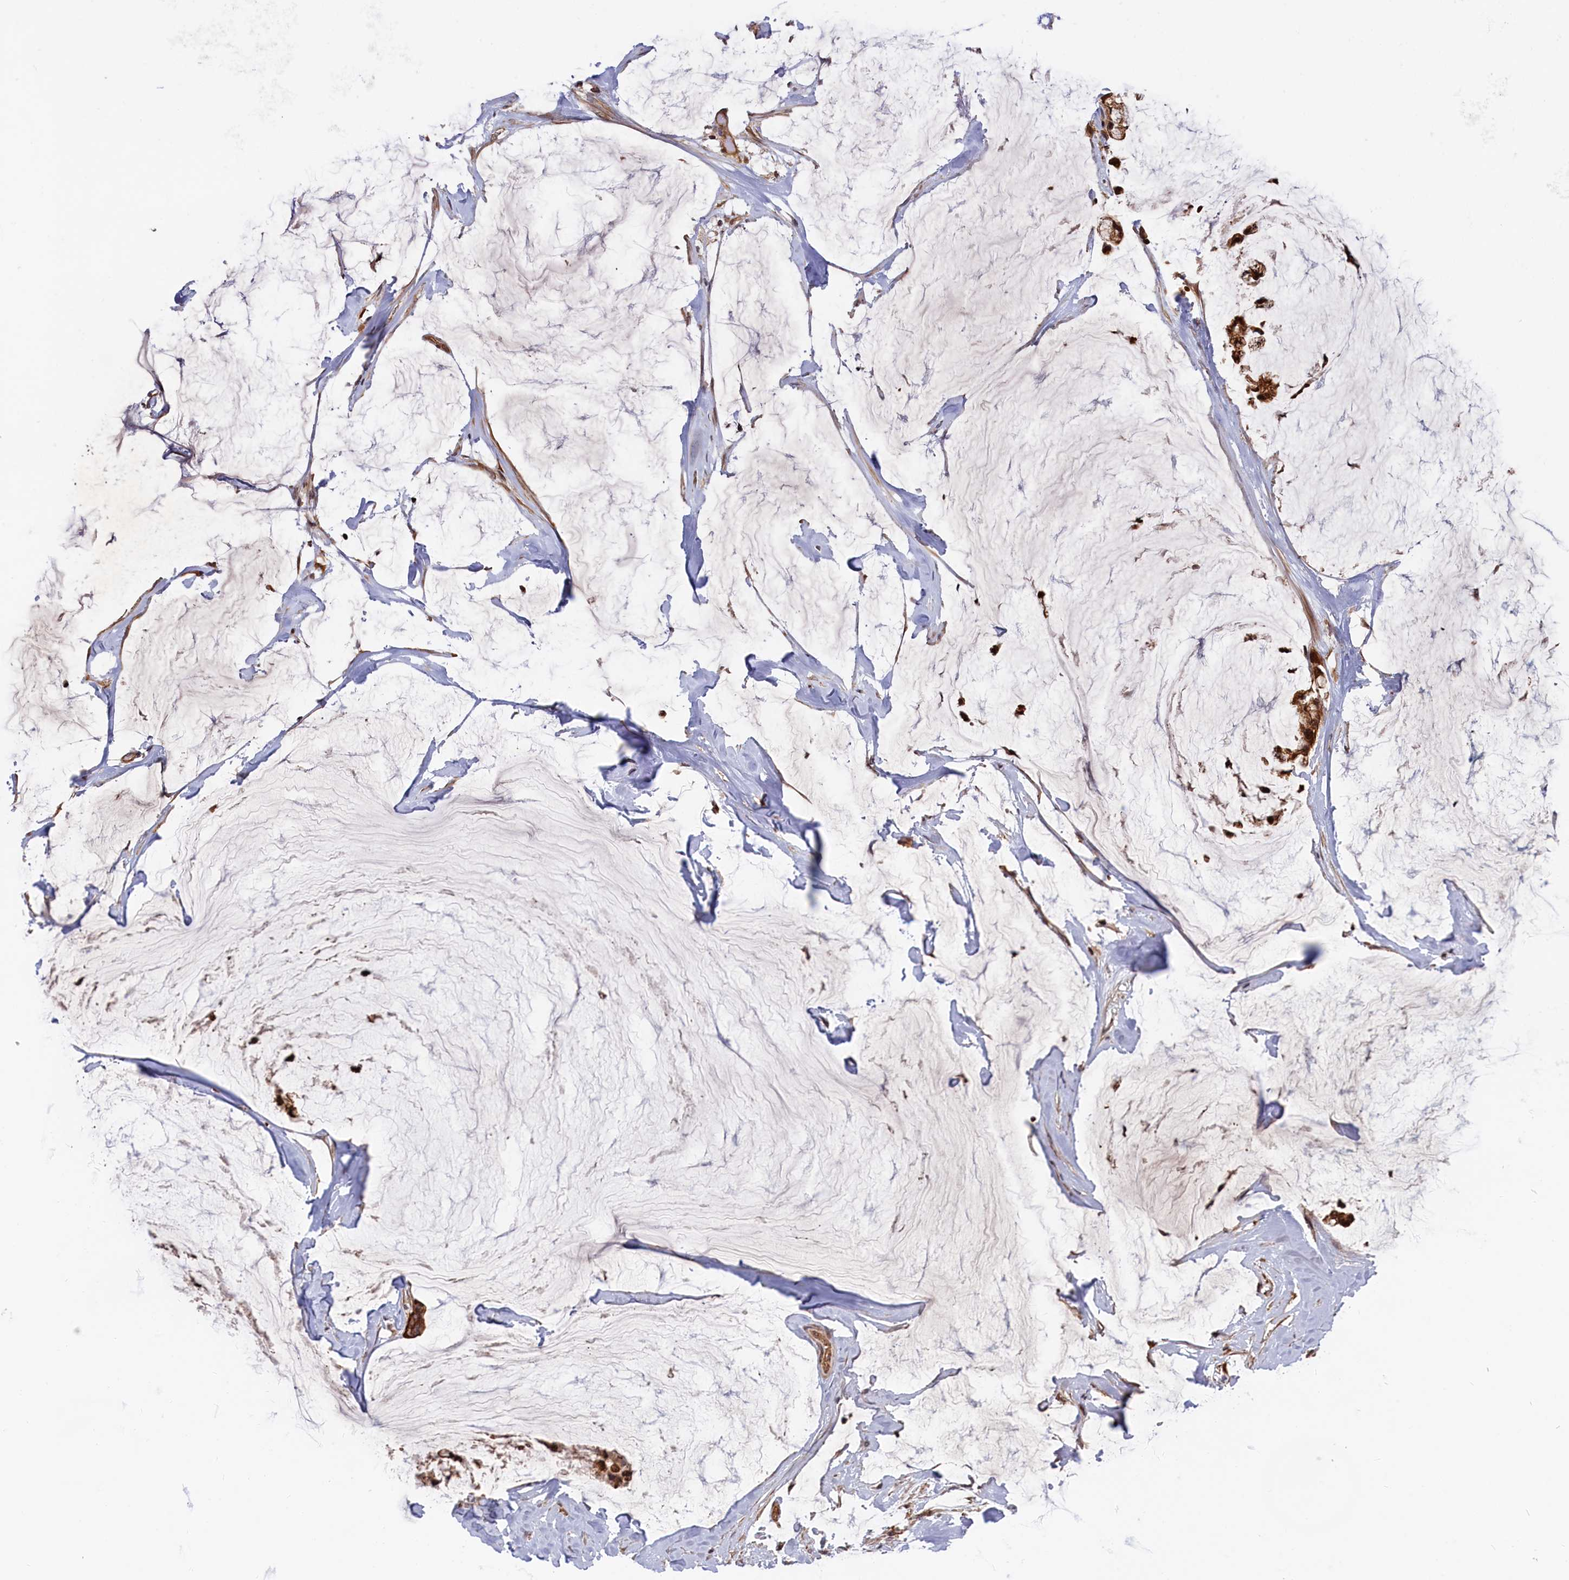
{"staining": {"intensity": "moderate", "quantity": ">75%", "location": "cytoplasmic/membranous"}, "tissue": "ovarian cancer", "cell_type": "Tumor cells", "image_type": "cancer", "snomed": [{"axis": "morphology", "description": "Cystadenocarcinoma, mucinous, NOS"}, {"axis": "topography", "description": "Ovary"}], "caption": "Immunohistochemical staining of ovarian cancer (mucinous cystadenocarcinoma) shows medium levels of moderate cytoplasmic/membranous protein expression in approximately >75% of tumor cells. Nuclei are stained in blue.", "gene": "CEP44", "patient": {"sex": "female", "age": 39}}